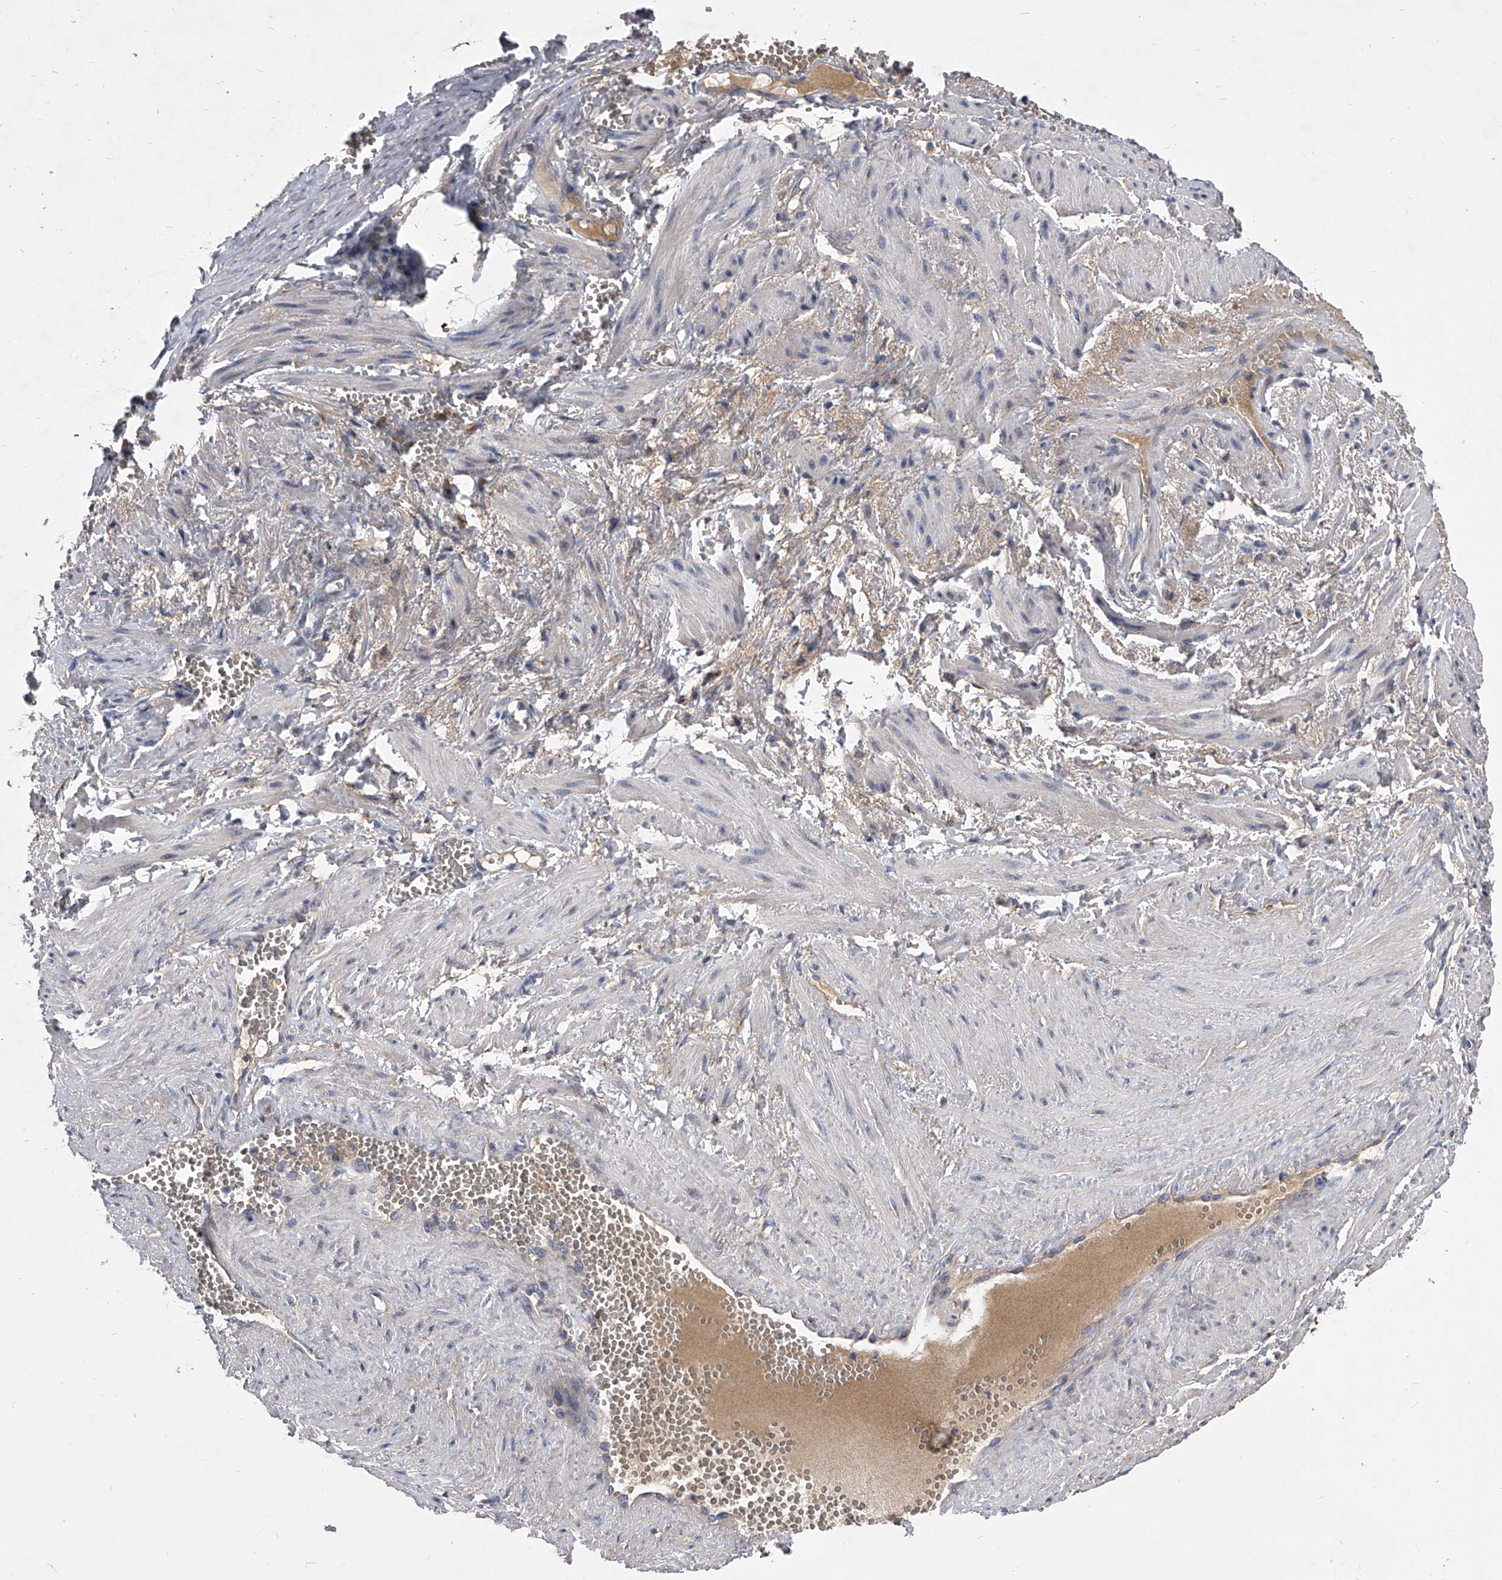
{"staining": {"intensity": "negative", "quantity": "none", "location": "none"}, "tissue": "adipose tissue", "cell_type": "Adipocytes", "image_type": "normal", "snomed": [{"axis": "morphology", "description": "Normal tissue, NOS"}, {"axis": "topography", "description": "Smooth muscle"}, {"axis": "topography", "description": "Peripheral nerve tissue"}], "caption": "The micrograph exhibits no staining of adipocytes in benign adipose tissue. (Stains: DAB (3,3'-diaminobenzidine) immunohistochemistry with hematoxylin counter stain, Microscopy: brightfield microscopy at high magnification).", "gene": "CCR4", "patient": {"sex": "female", "age": 39}}